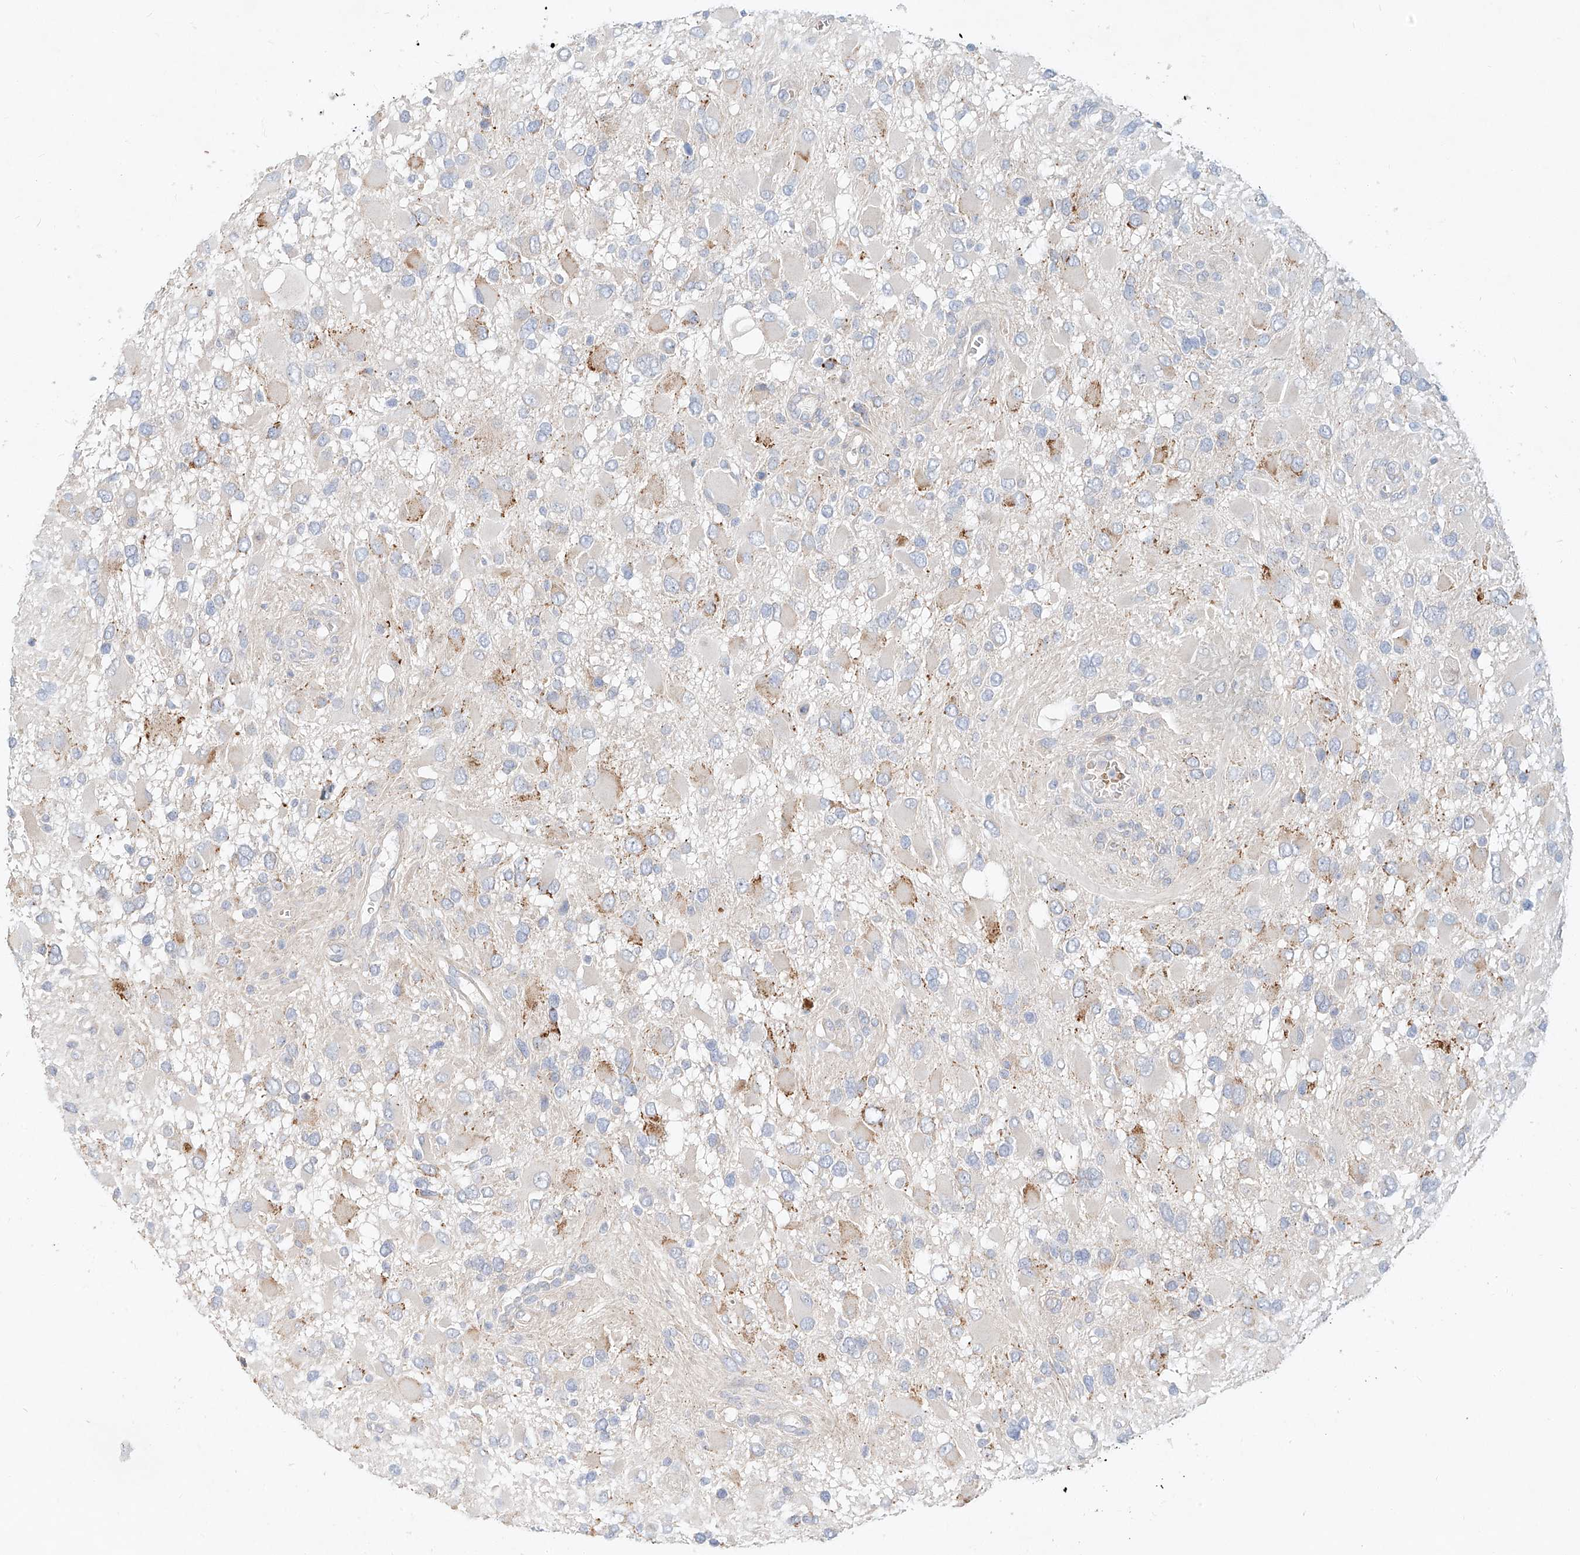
{"staining": {"intensity": "negative", "quantity": "none", "location": "none"}, "tissue": "glioma", "cell_type": "Tumor cells", "image_type": "cancer", "snomed": [{"axis": "morphology", "description": "Glioma, malignant, High grade"}, {"axis": "topography", "description": "Brain"}], "caption": "Tumor cells show no significant protein staining in malignant glioma (high-grade).", "gene": "SYTL3", "patient": {"sex": "male", "age": 53}}